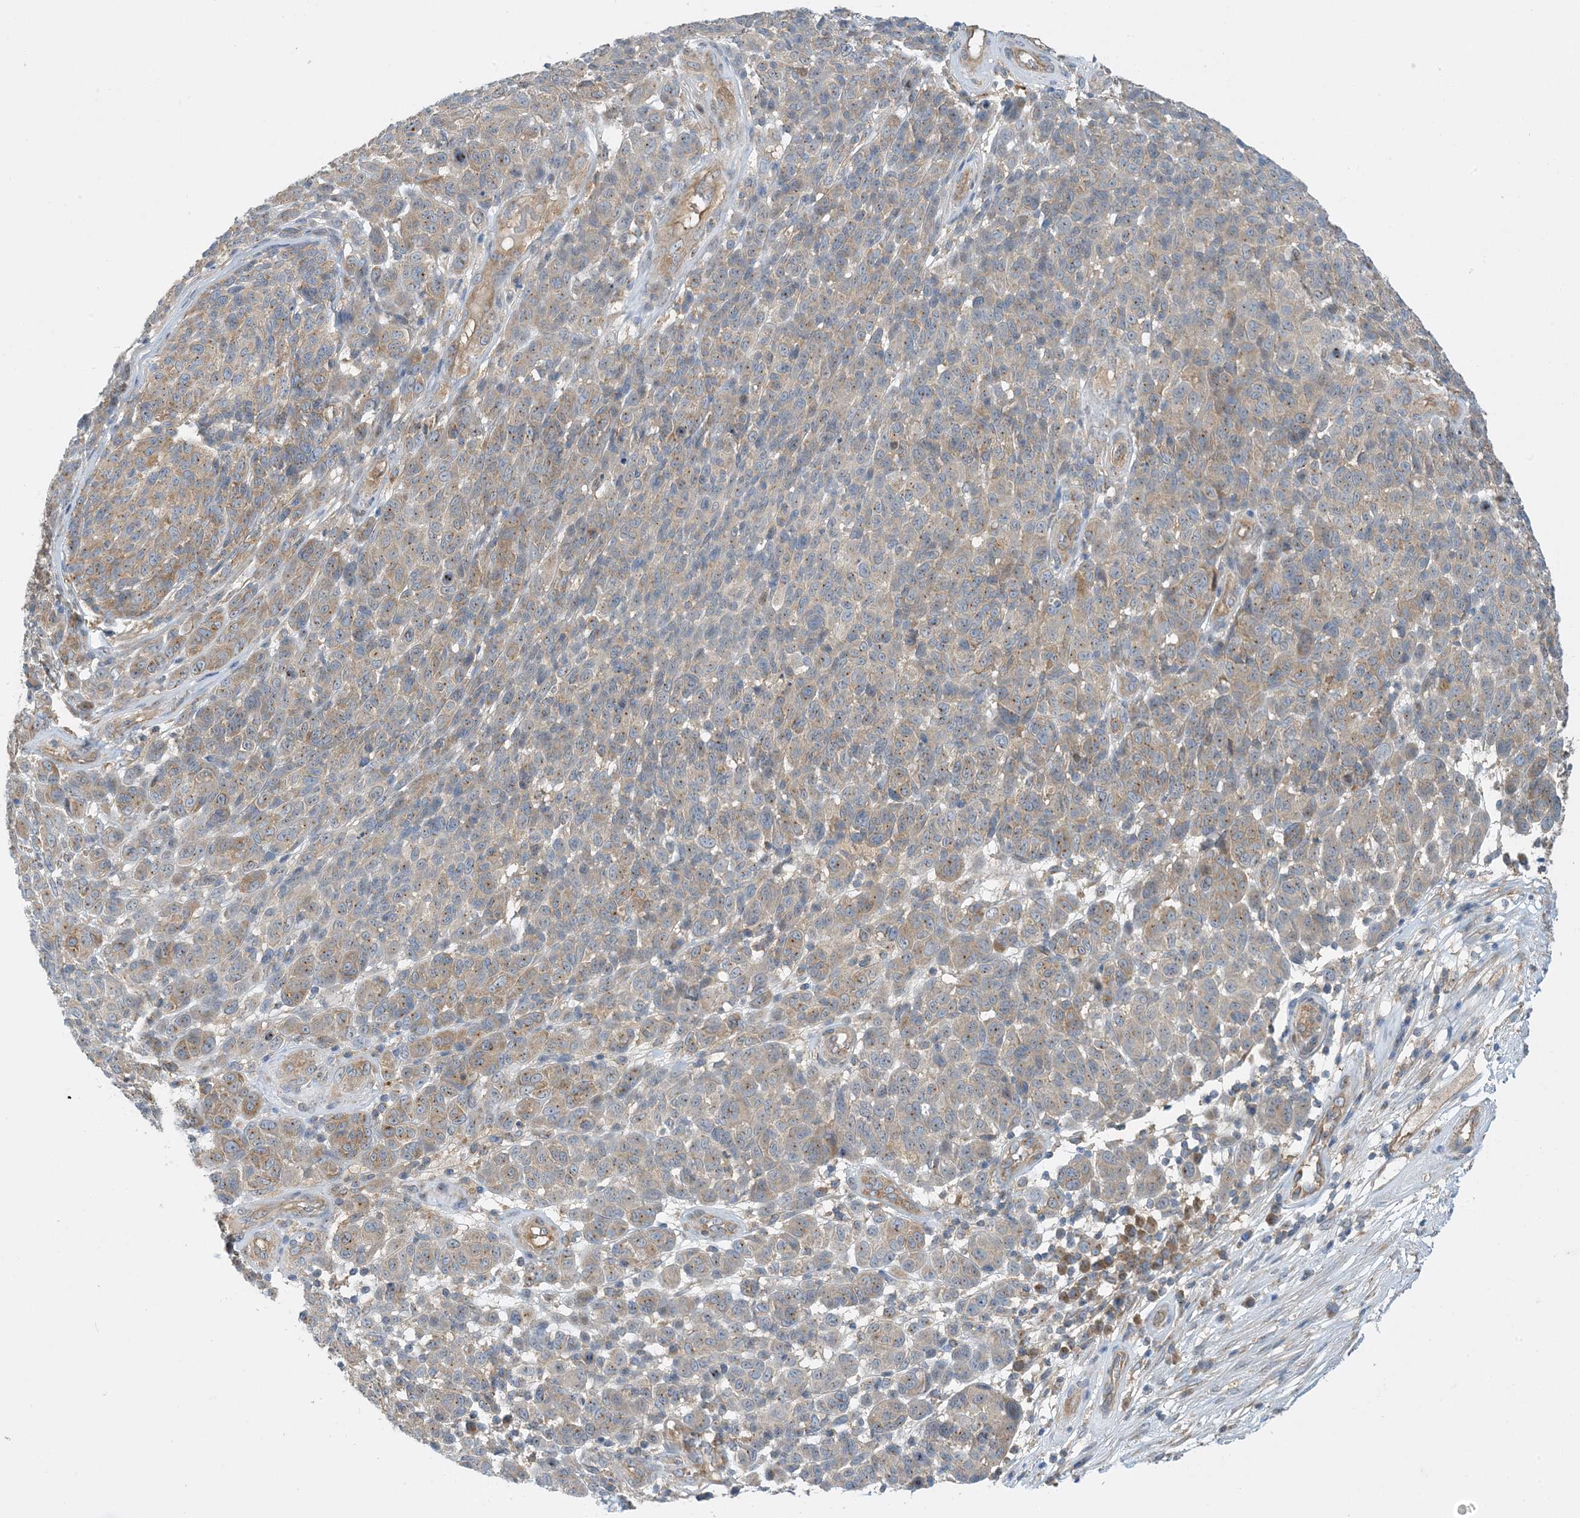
{"staining": {"intensity": "weak", "quantity": "25%-75%", "location": "cytoplasmic/membranous"}, "tissue": "melanoma", "cell_type": "Tumor cells", "image_type": "cancer", "snomed": [{"axis": "morphology", "description": "Malignant melanoma, NOS"}, {"axis": "topography", "description": "Skin"}], "caption": "Weak cytoplasmic/membranous positivity is present in about 25%-75% of tumor cells in melanoma. (Stains: DAB (3,3'-diaminobenzidine) in brown, nuclei in blue, Microscopy: brightfield microscopy at high magnification).", "gene": "SIDT1", "patient": {"sex": "male", "age": 49}}